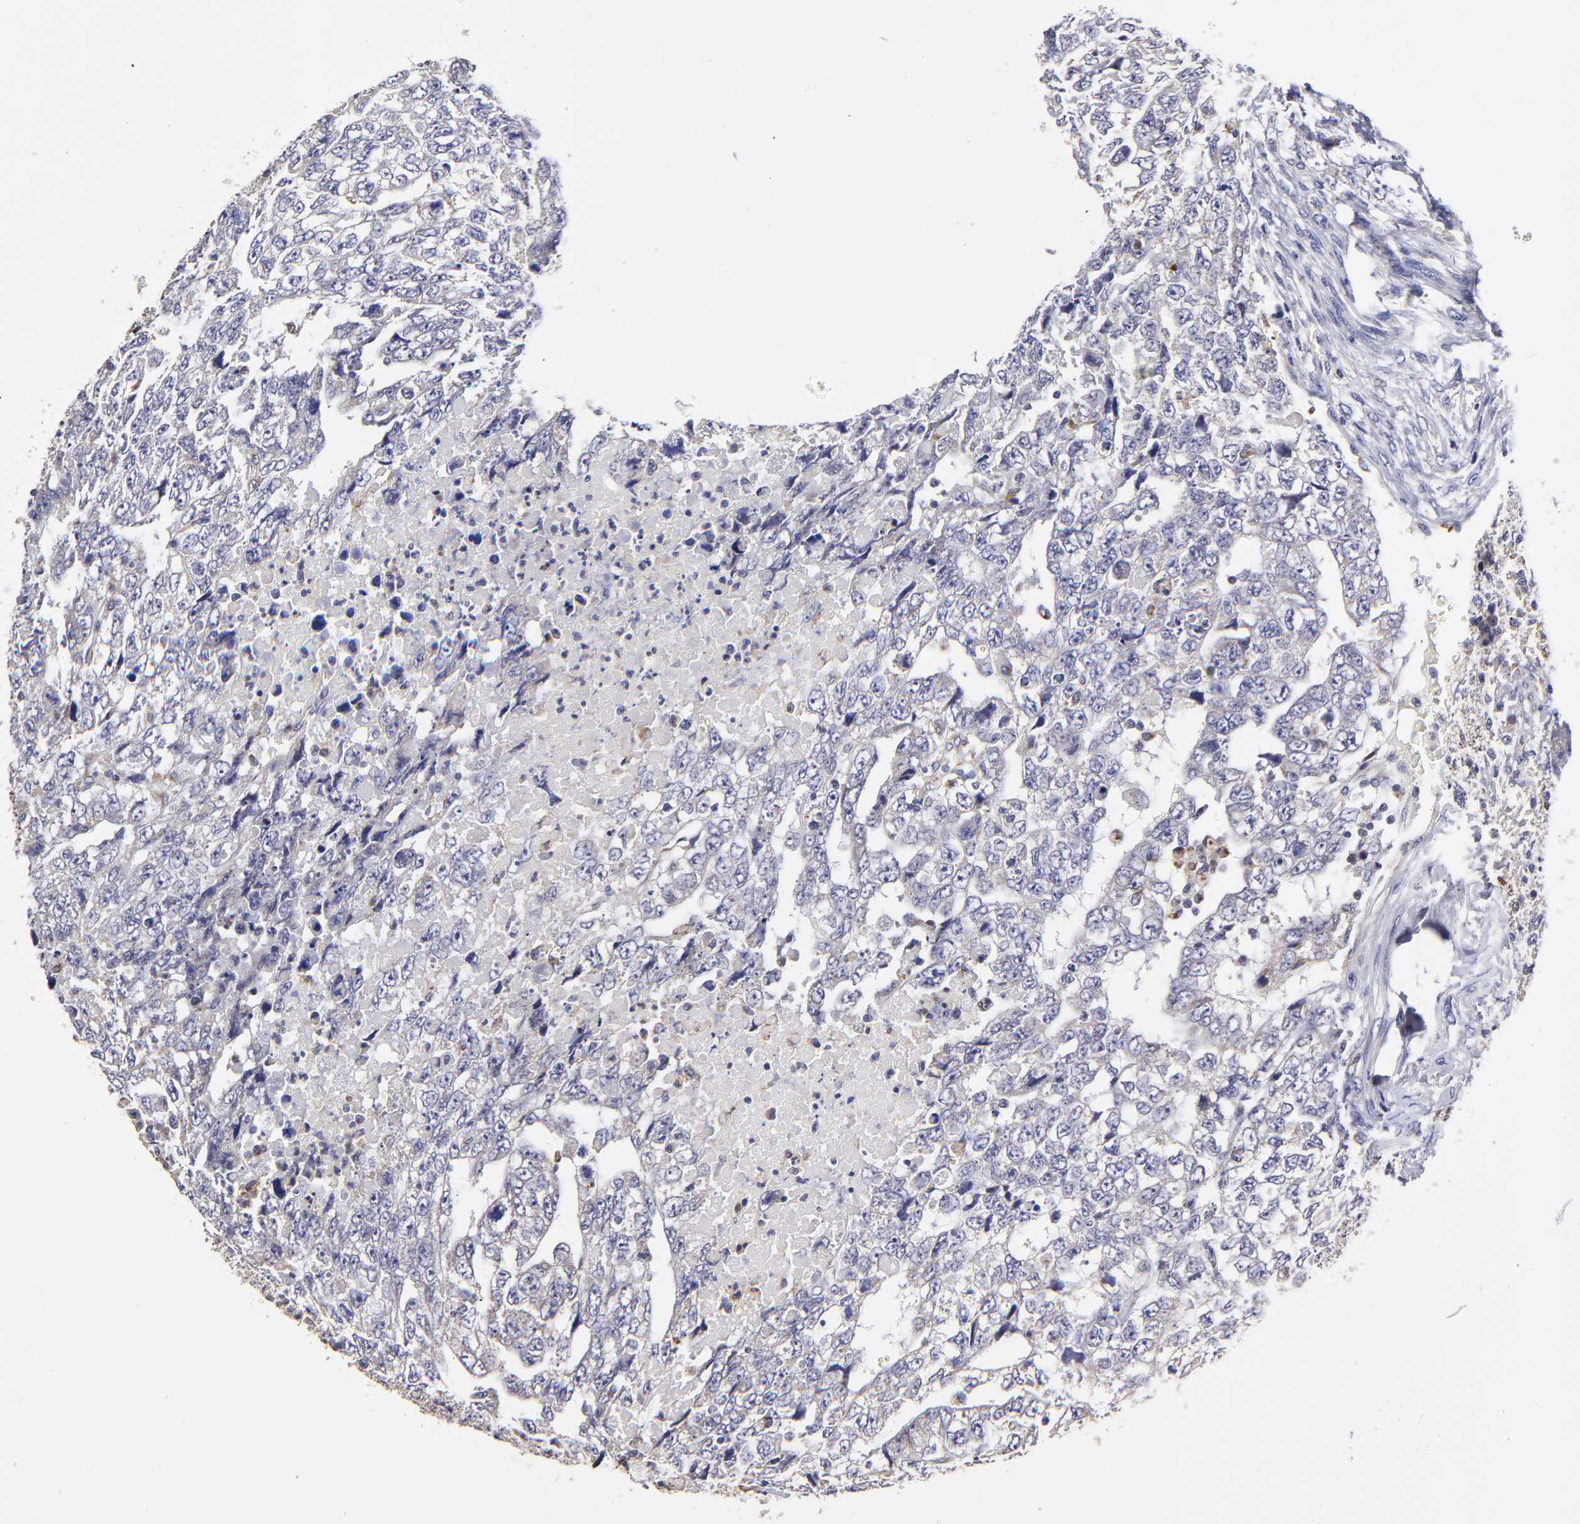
{"staining": {"intensity": "negative", "quantity": "none", "location": "none"}, "tissue": "testis cancer", "cell_type": "Tumor cells", "image_type": "cancer", "snomed": [{"axis": "morphology", "description": "Carcinoma, Embryonal, NOS"}, {"axis": "topography", "description": "Testis"}], "caption": "Histopathology image shows no significant protein expression in tumor cells of embryonal carcinoma (testis).", "gene": "GCSAM", "patient": {"sex": "male", "age": 36}}